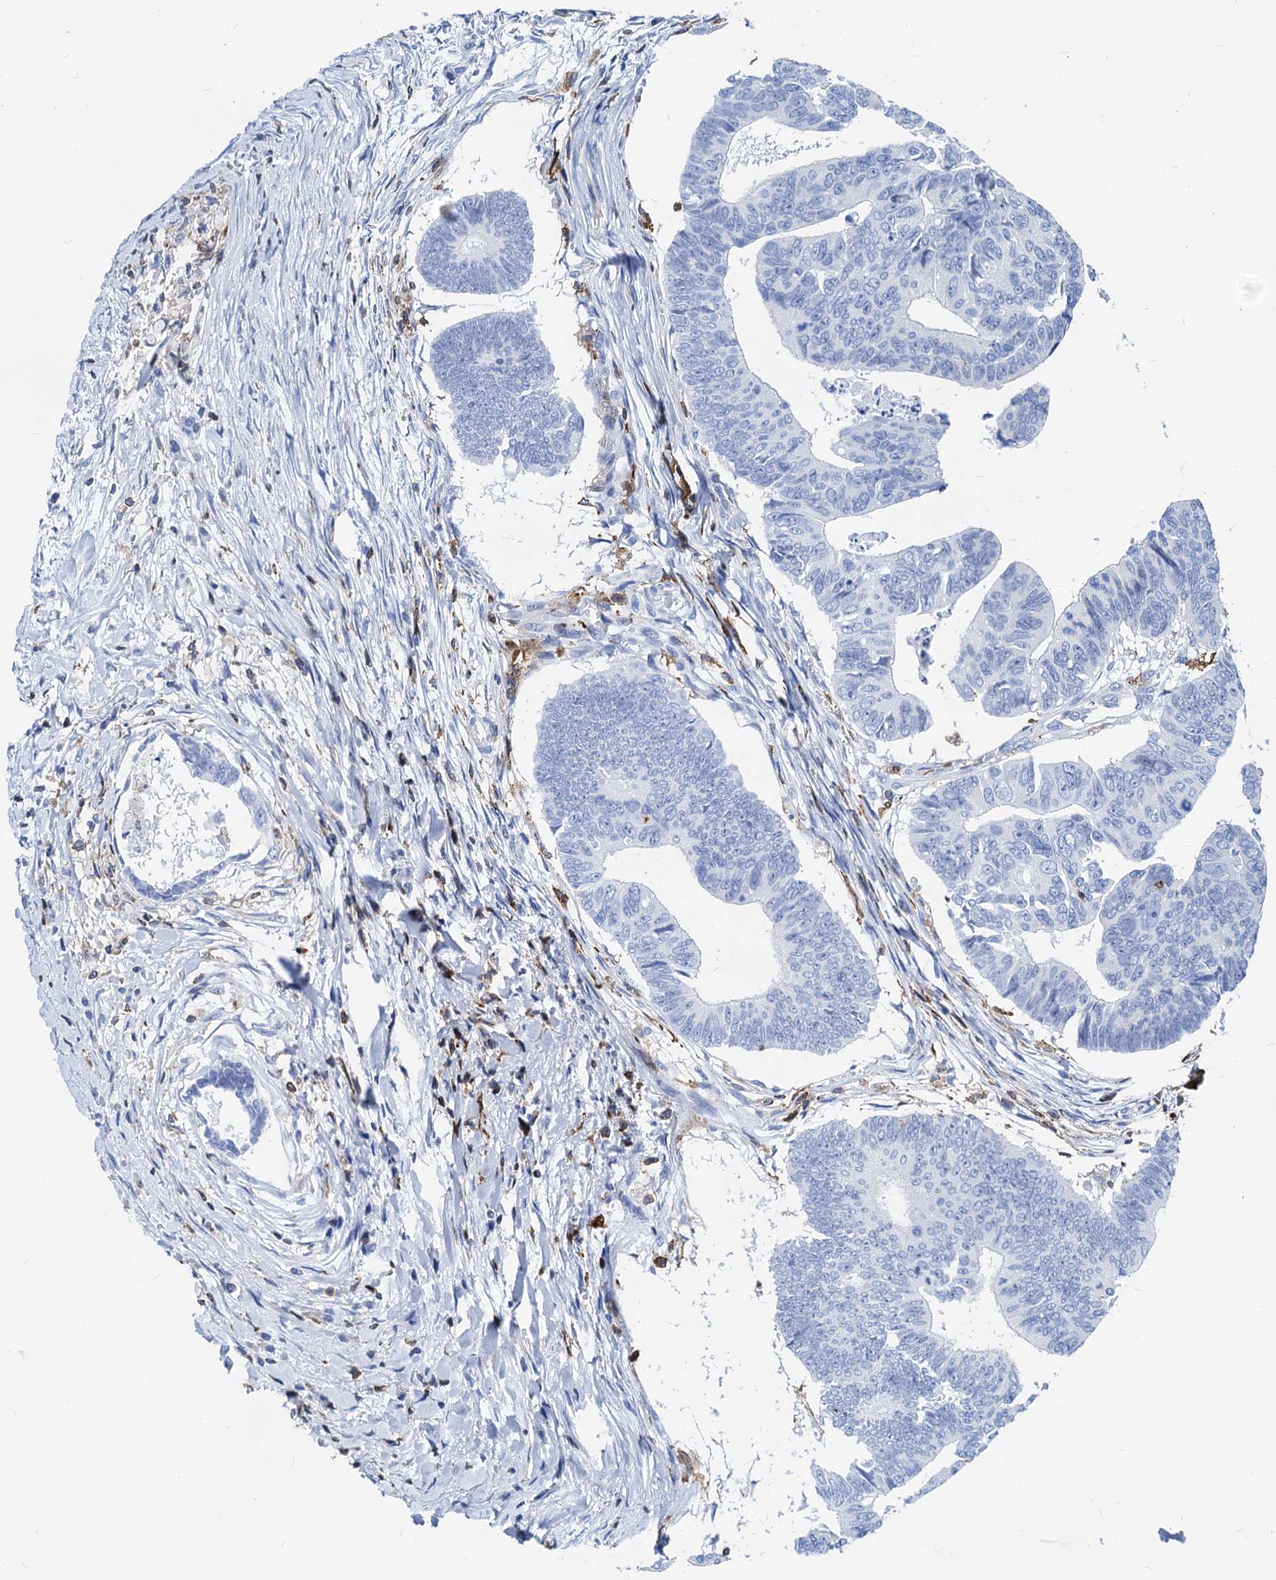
{"staining": {"intensity": "negative", "quantity": "none", "location": "none"}, "tissue": "colorectal cancer", "cell_type": "Tumor cells", "image_type": "cancer", "snomed": [{"axis": "morphology", "description": "Adenocarcinoma, NOS"}, {"axis": "topography", "description": "Rectum"}], "caption": "Immunohistochemistry micrograph of neoplastic tissue: human adenocarcinoma (colorectal) stained with DAB reveals no significant protein positivity in tumor cells. The staining was performed using DAB to visualize the protein expression in brown, while the nuclei were stained in blue with hematoxylin (Magnification: 20x).", "gene": "LCP2", "patient": {"sex": "female", "age": 65}}